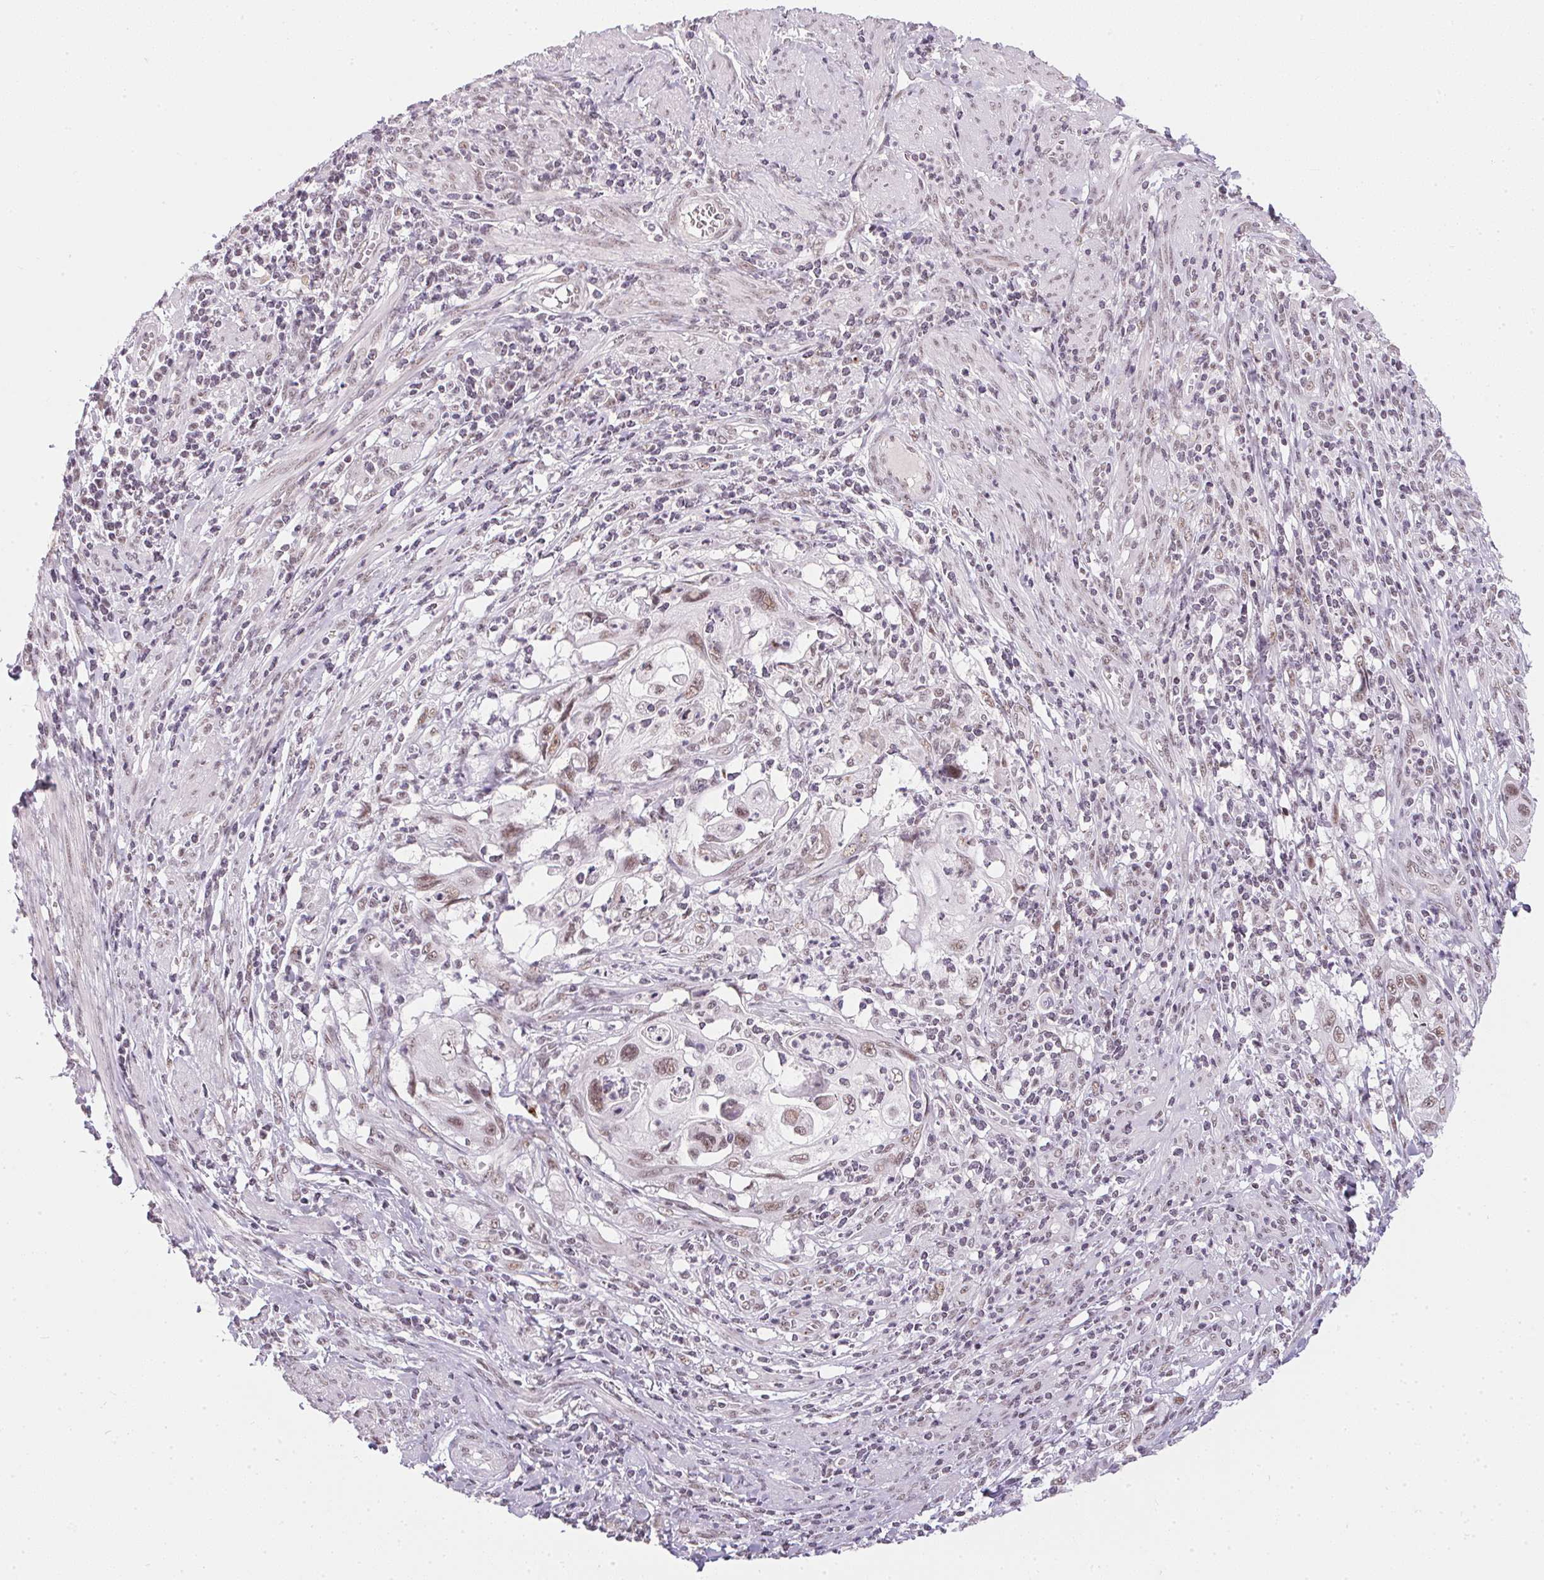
{"staining": {"intensity": "weak", "quantity": ">75%", "location": "nuclear"}, "tissue": "cervical cancer", "cell_type": "Tumor cells", "image_type": "cancer", "snomed": [{"axis": "morphology", "description": "Squamous cell carcinoma, NOS"}, {"axis": "topography", "description": "Cervix"}], "caption": "IHC image of squamous cell carcinoma (cervical) stained for a protein (brown), which demonstrates low levels of weak nuclear expression in approximately >75% of tumor cells.", "gene": "SRSF7", "patient": {"sex": "female", "age": 70}}